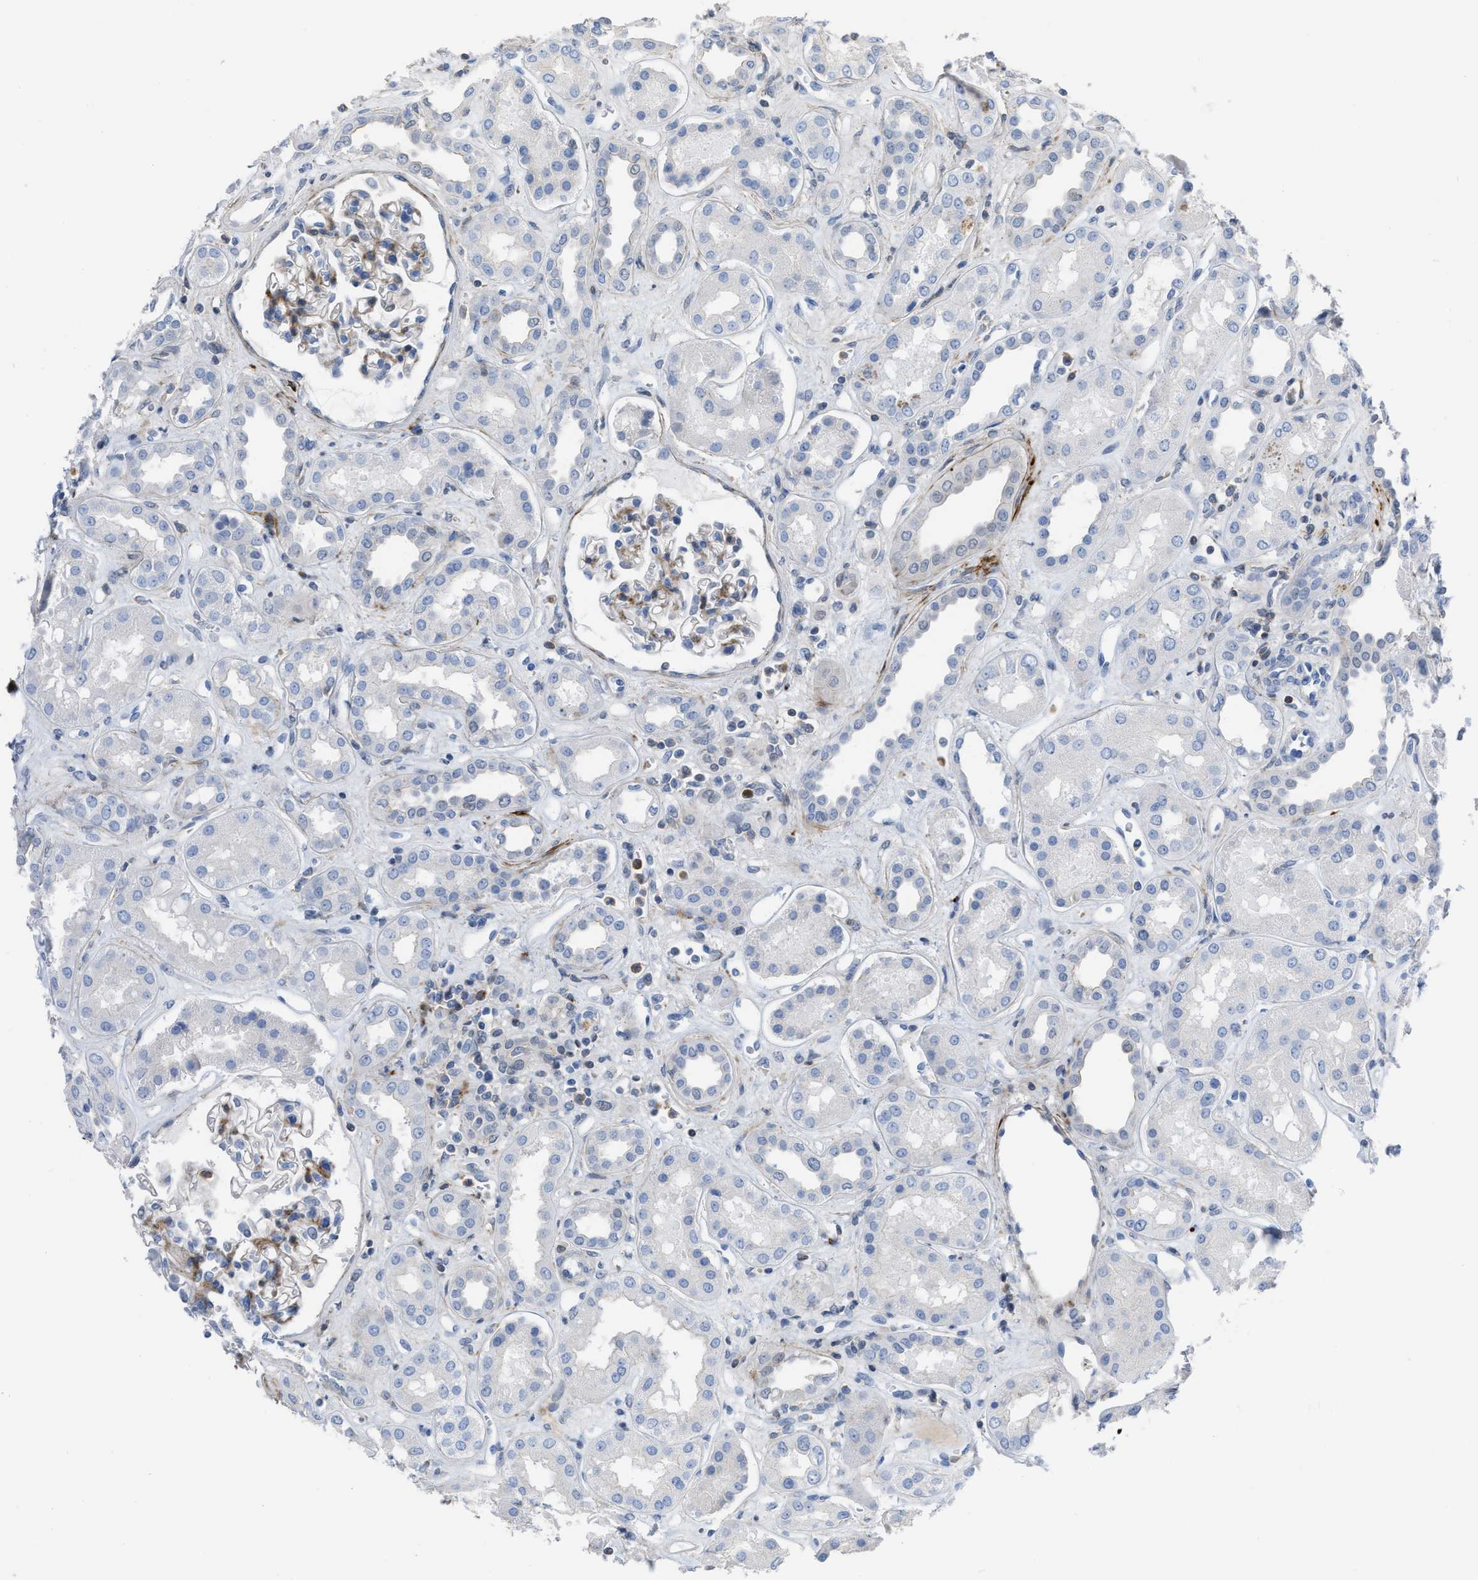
{"staining": {"intensity": "moderate", "quantity": "<25%", "location": "cytoplasmic/membranous"}, "tissue": "kidney", "cell_type": "Cells in glomeruli", "image_type": "normal", "snomed": [{"axis": "morphology", "description": "Normal tissue, NOS"}, {"axis": "topography", "description": "Kidney"}], "caption": "Kidney stained with DAB (3,3'-diaminobenzidine) immunohistochemistry shows low levels of moderate cytoplasmic/membranous positivity in approximately <25% of cells in glomeruli. (DAB (3,3'-diaminobenzidine) IHC with brightfield microscopy, high magnification).", "gene": "PRMT2", "patient": {"sex": "male", "age": 59}}